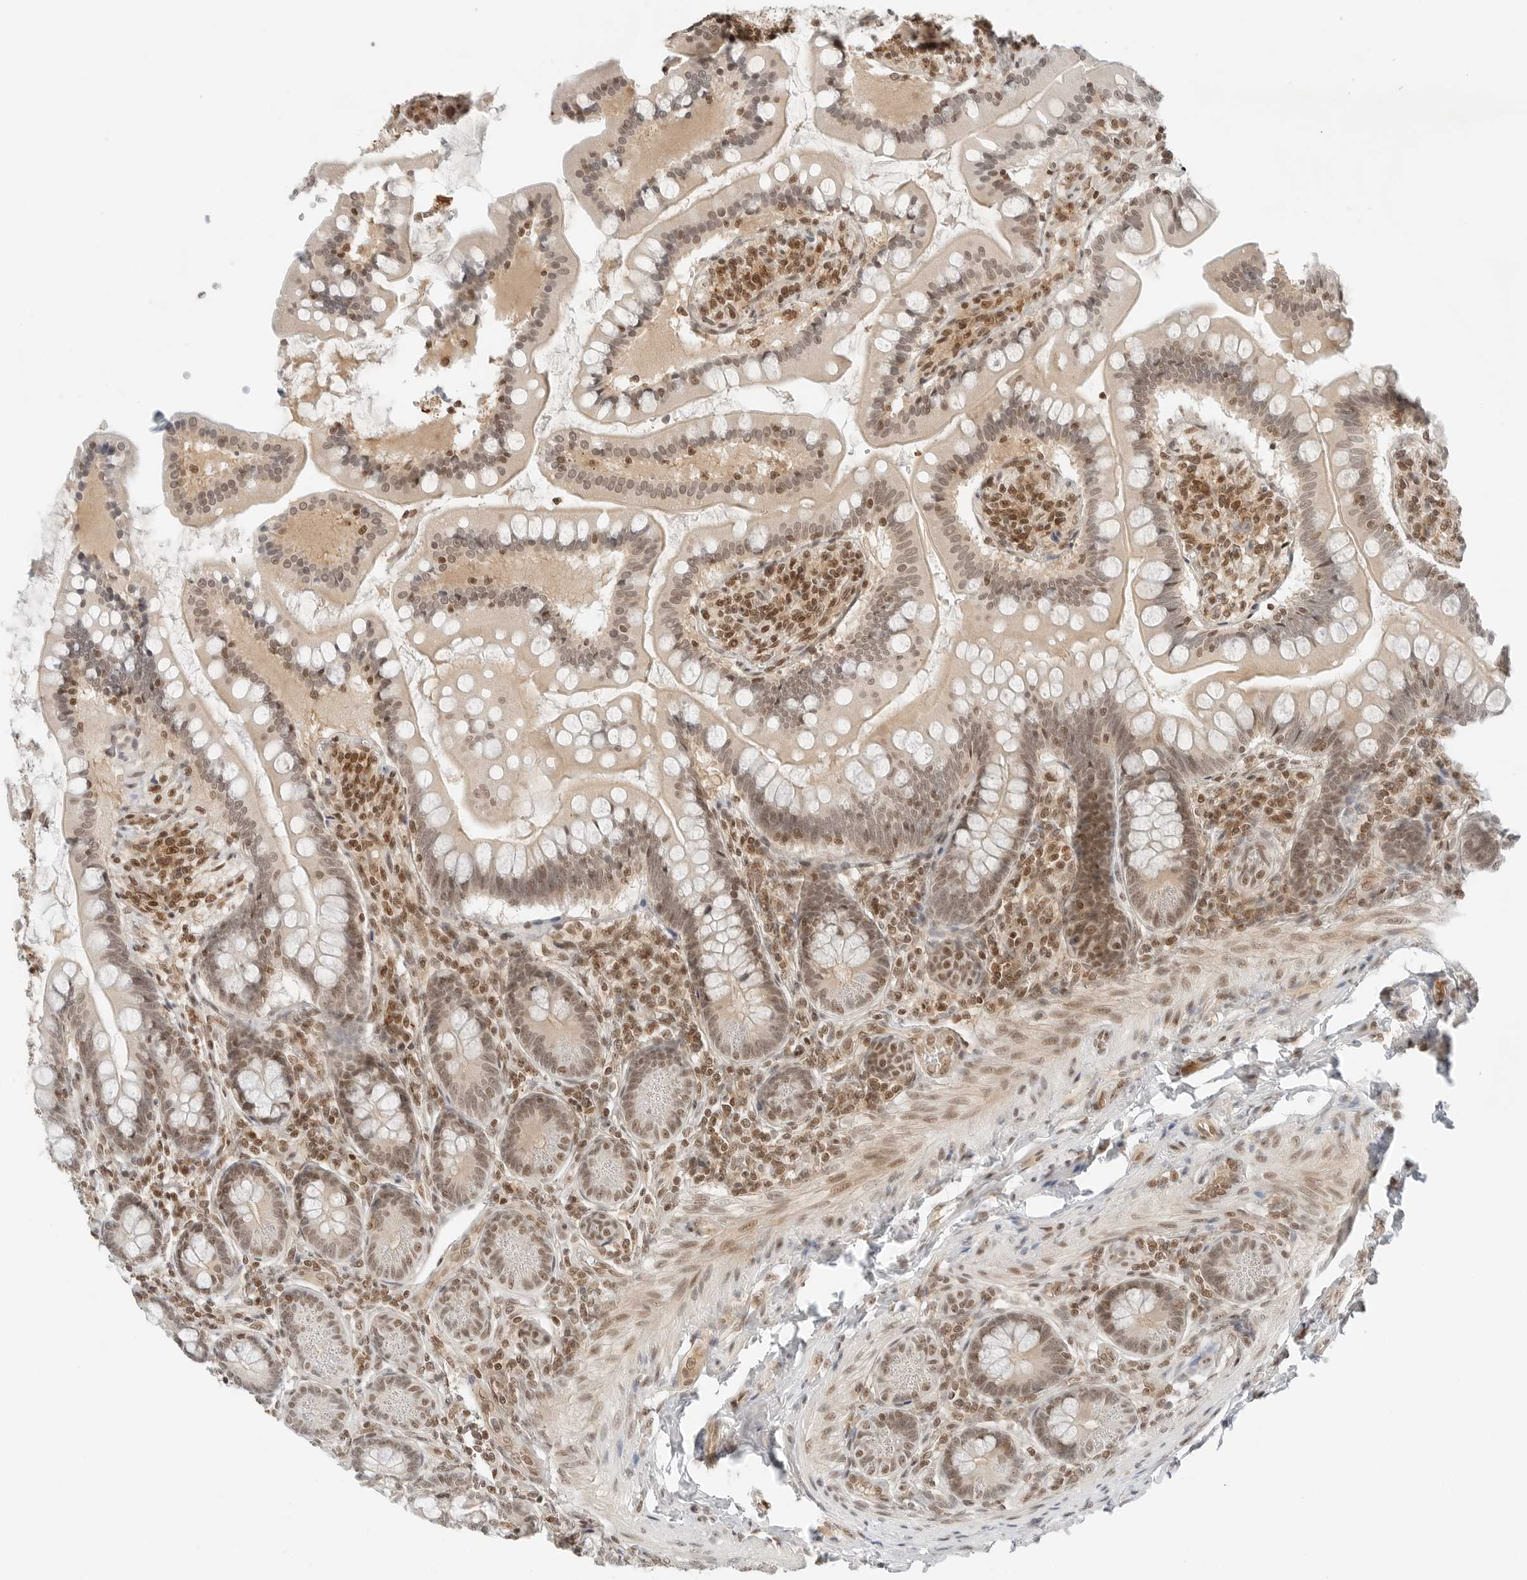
{"staining": {"intensity": "moderate", "quantity": "25%-75%", "location": "nuclear"}, "tissue": "small intestine", "cell_type": "Glandular cells", "image_type": "normal", "snomed": [{"axis": "morphology", "description": "Normal tissue, NOS"}, {"axis": "topography", "description": "Small intestine"}], "caption": "A high-resolution micrograph shows immunohistochemistry (IHC) staining of unremarkable small intestine, which demonstrates moderate nuclear staining in approximately 25%-75% of glandular cells. Using DAB (3,3'-diaminobenzidine) (brown) and hematoxylin (blue) stains, captured at high magnification using brightfield microscopy.", "gene": "CRTC2", "patient": {"sex": "male", "age": 7}}